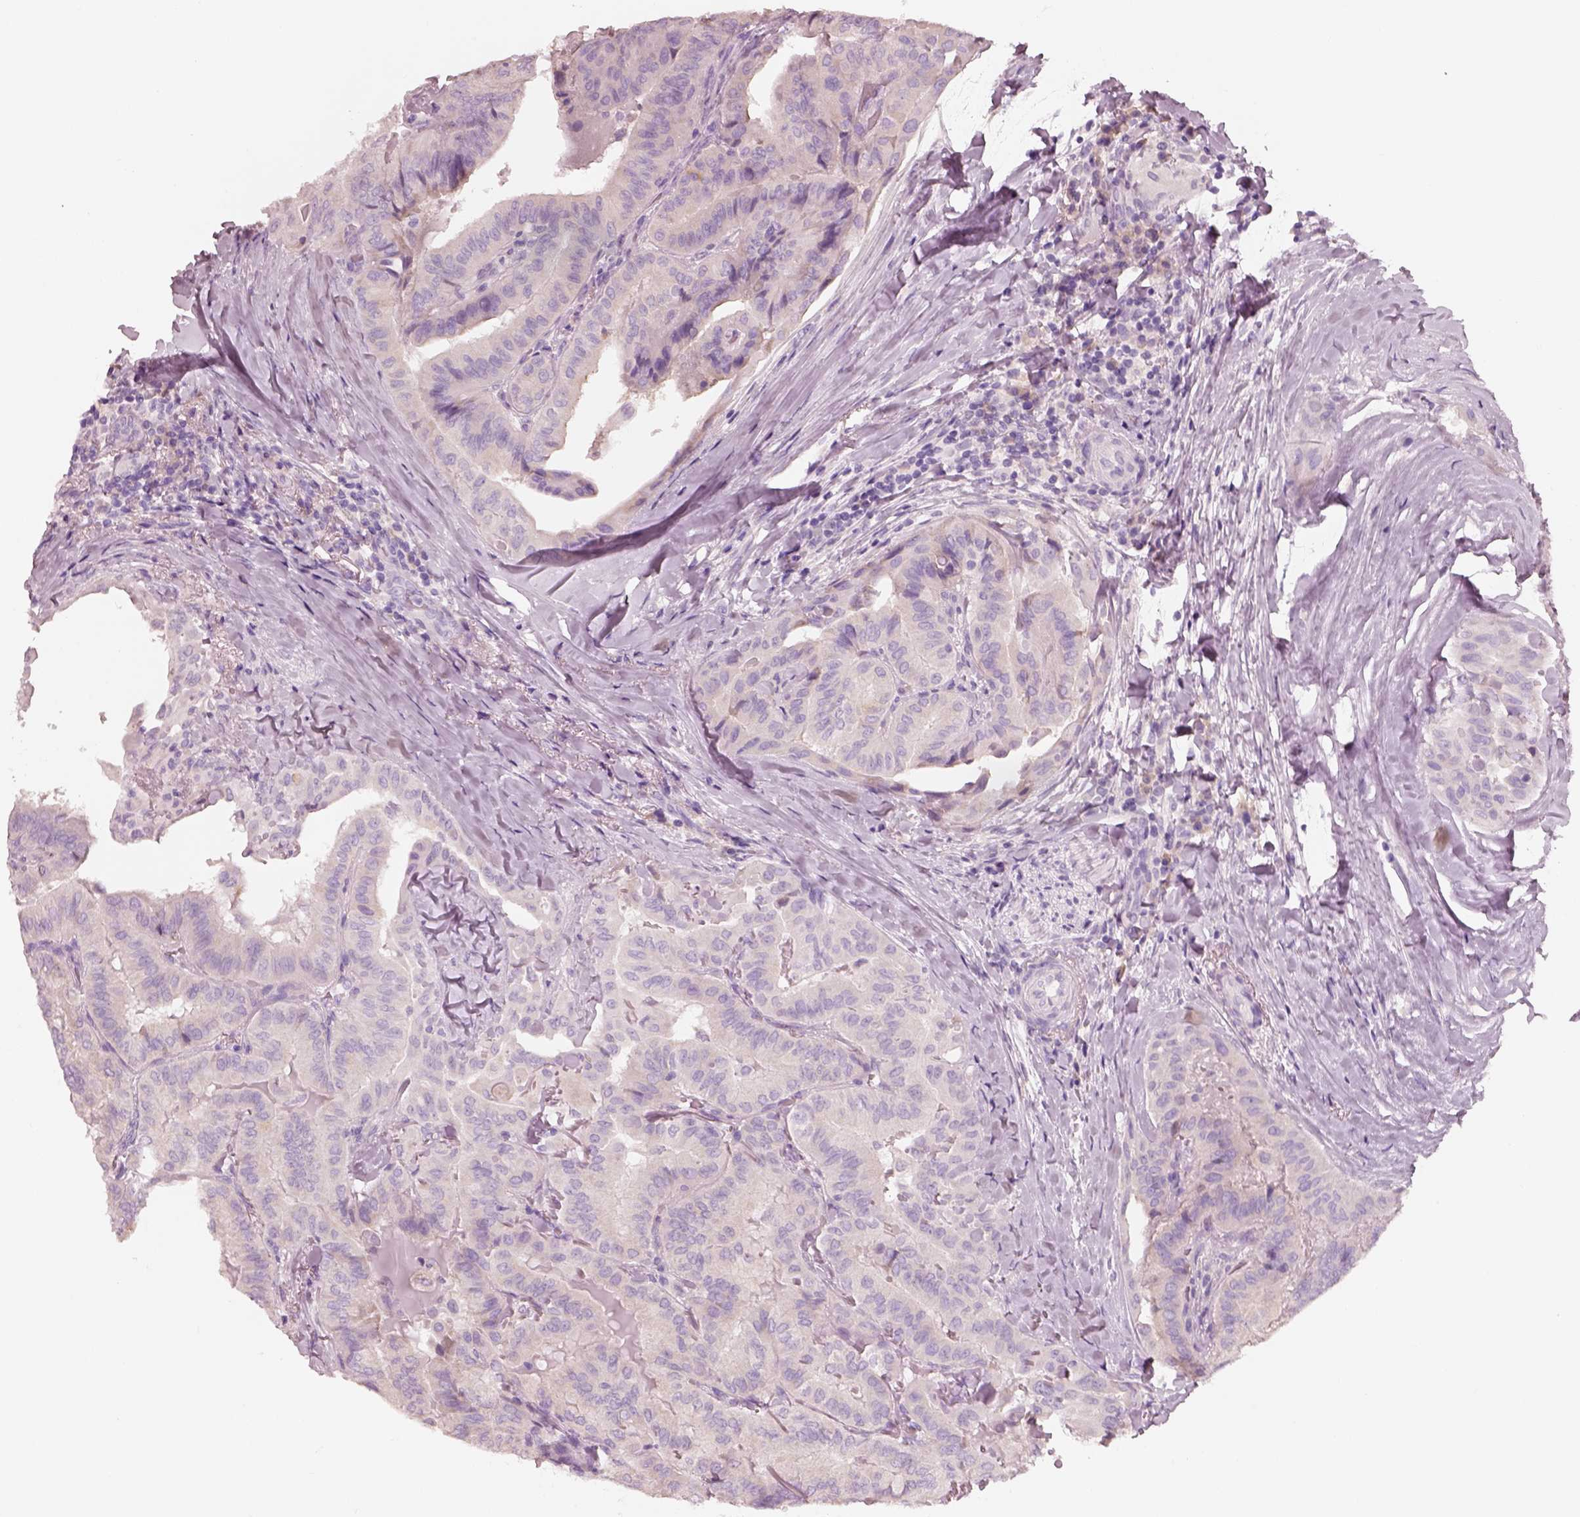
{"staining": {"intensity": "negative", "quantity": "none", "location": "none"}, "tissue": "thyroid cancer", "cell_type": "Tumor cells", "image_type": "cancer", "snomed": [{"axis": "morphology", "description": "Papillary adenocarcinoma, NOS"}, {"axis": "topography", "description": "Thyroid gland"}], "caption": "High power microscopy micrograph of an immunohistochemistry (IHC) micrograph of papillary adenocarcinoma (thyroid), revealing no significant expression in tumor cells.", "gene": "PNOC", "patient": {"sex": "female", "age": 68}}